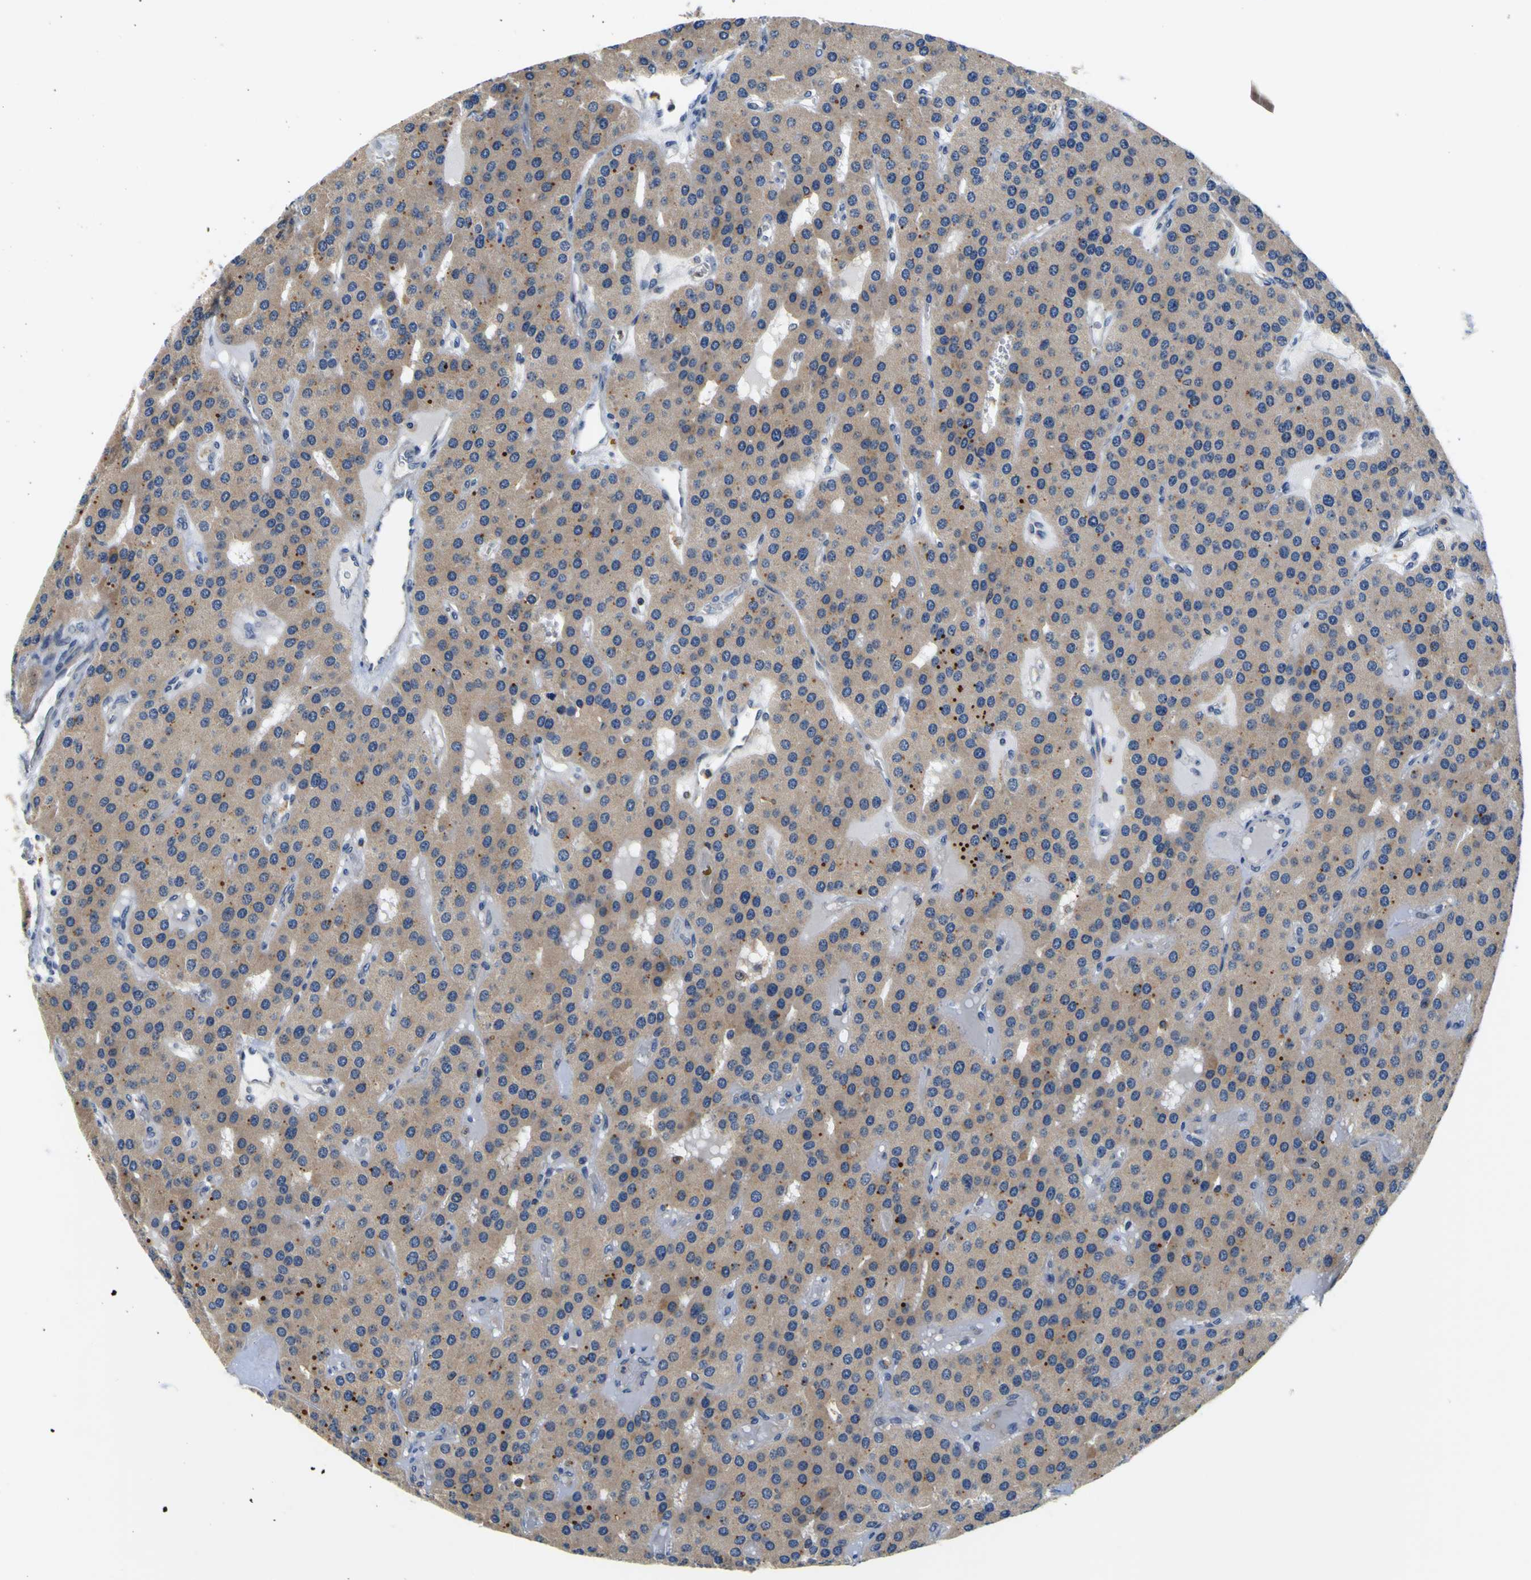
{"staining": {"intensity": "moderate", "quantity": ">75%", "location": "cytoplasmic/membranous"}, "tissue": "parathyroid gland", "cell_type": "Glandular cells", "image_type": "normal", "snomed": [{"axis": "morphology", "description": "Normal tissue, NOS"}, {"axis": "morphology", "description": "Adenoma, NOS"}, {"axis": "topography", "description": "Parathyroid gland"}], "caption": "IHC photomicrograph of benign human parathyroid gland stained for a protein (brown), which displays medium levels of moderate cytoplasmic/membranous staining in approximately >75% of glandular cells.", "gene": "TNIK", "patient": {"sex": "female", "age": 86}}